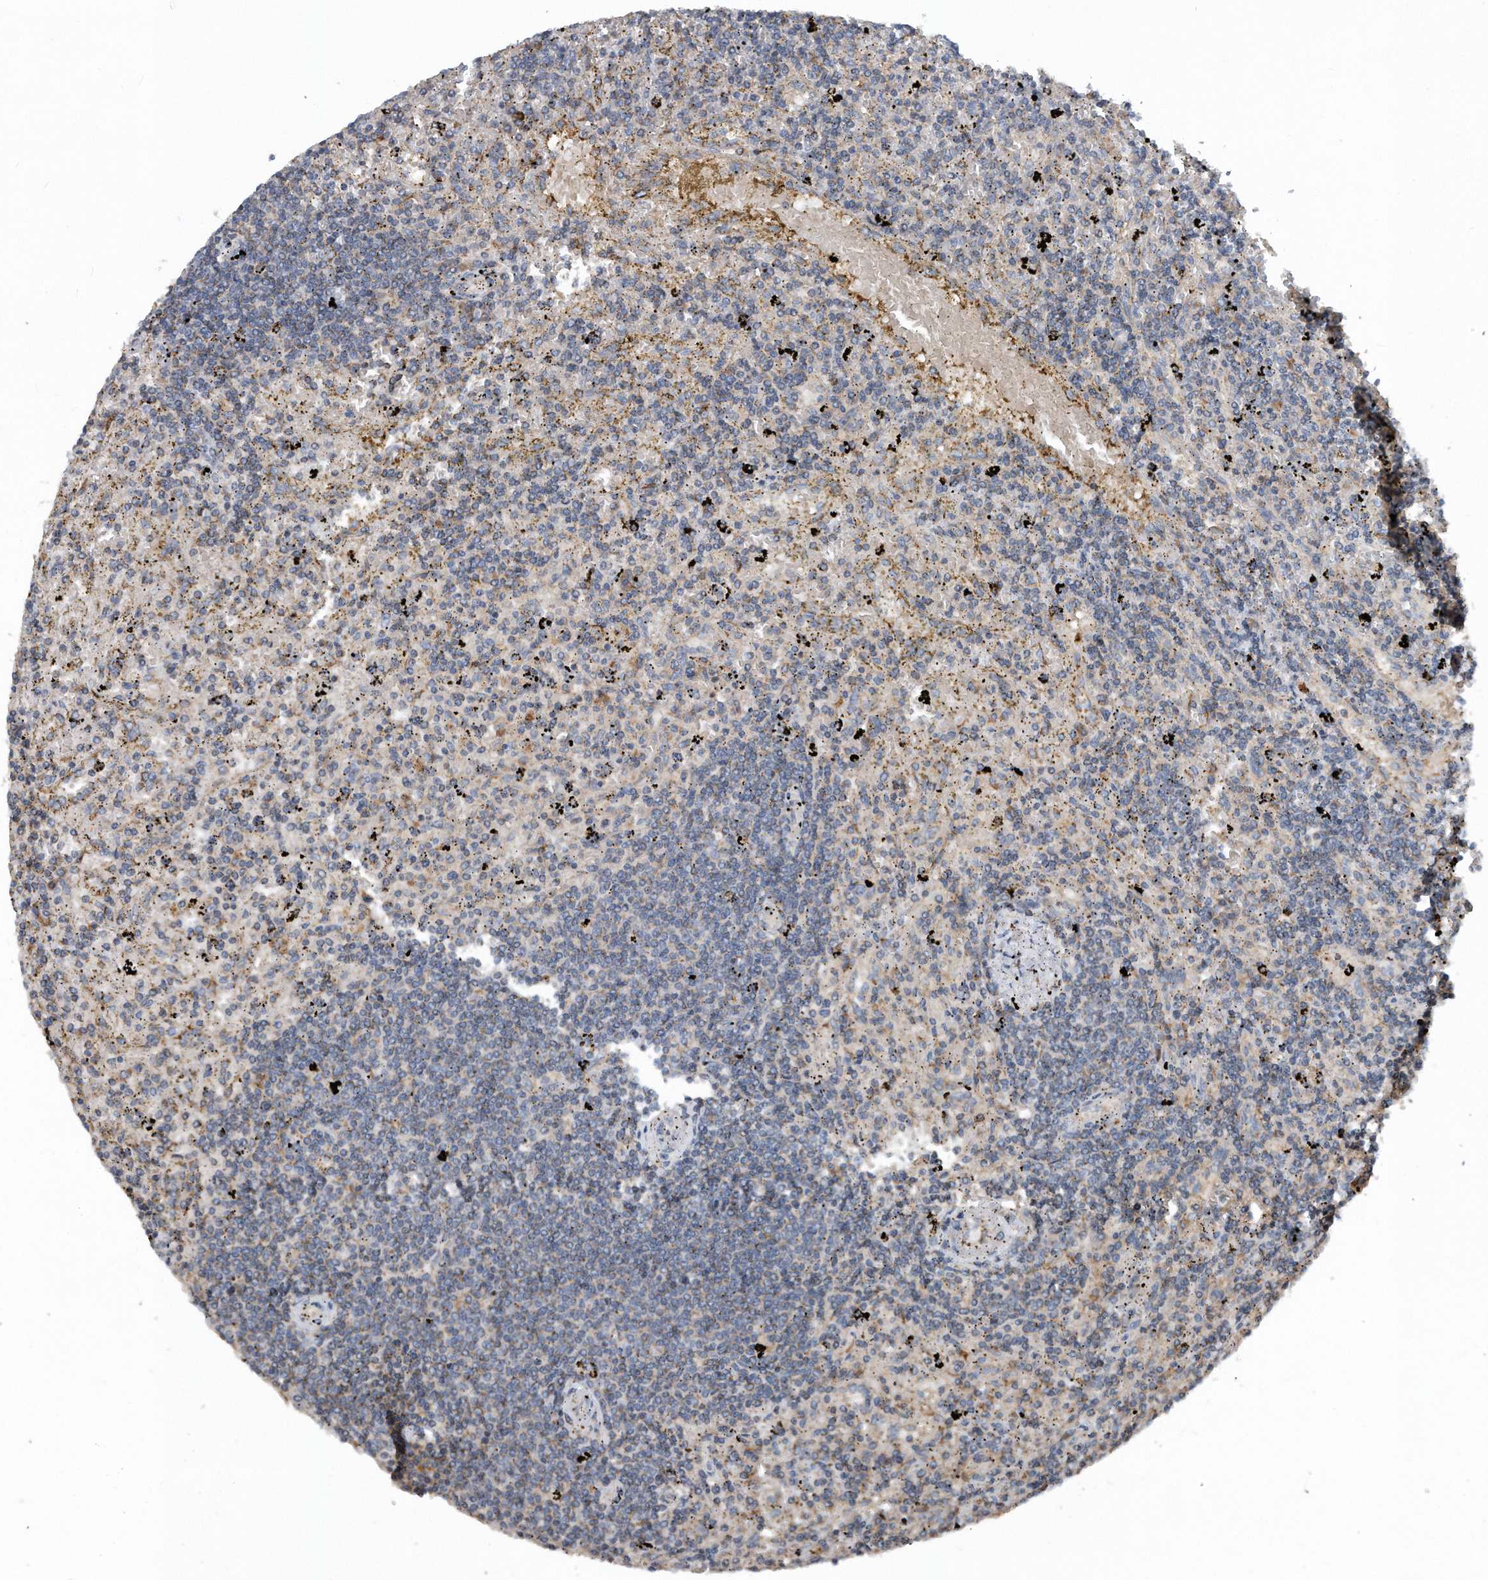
{"staining": {"intensity": "weak", "quantity": "<25%", "location": "cytoplasmic/membranous"}, "tissue": "lymphoma", "cell_type": "Tumor cells", "image_type": "cancer", "snomed": [{"axis": "morphology", "description": "Malignant lymphoma, non-Hodgkin's type, Low grade"}, {"axis": "topography", "description": "Spleen"}], "caption": "The immunohistochemistry image has no significant staining in tumor cells of lymphoma tissue.", "gene": "SDHA", "patient": {"sex": "male", "age": 76}}